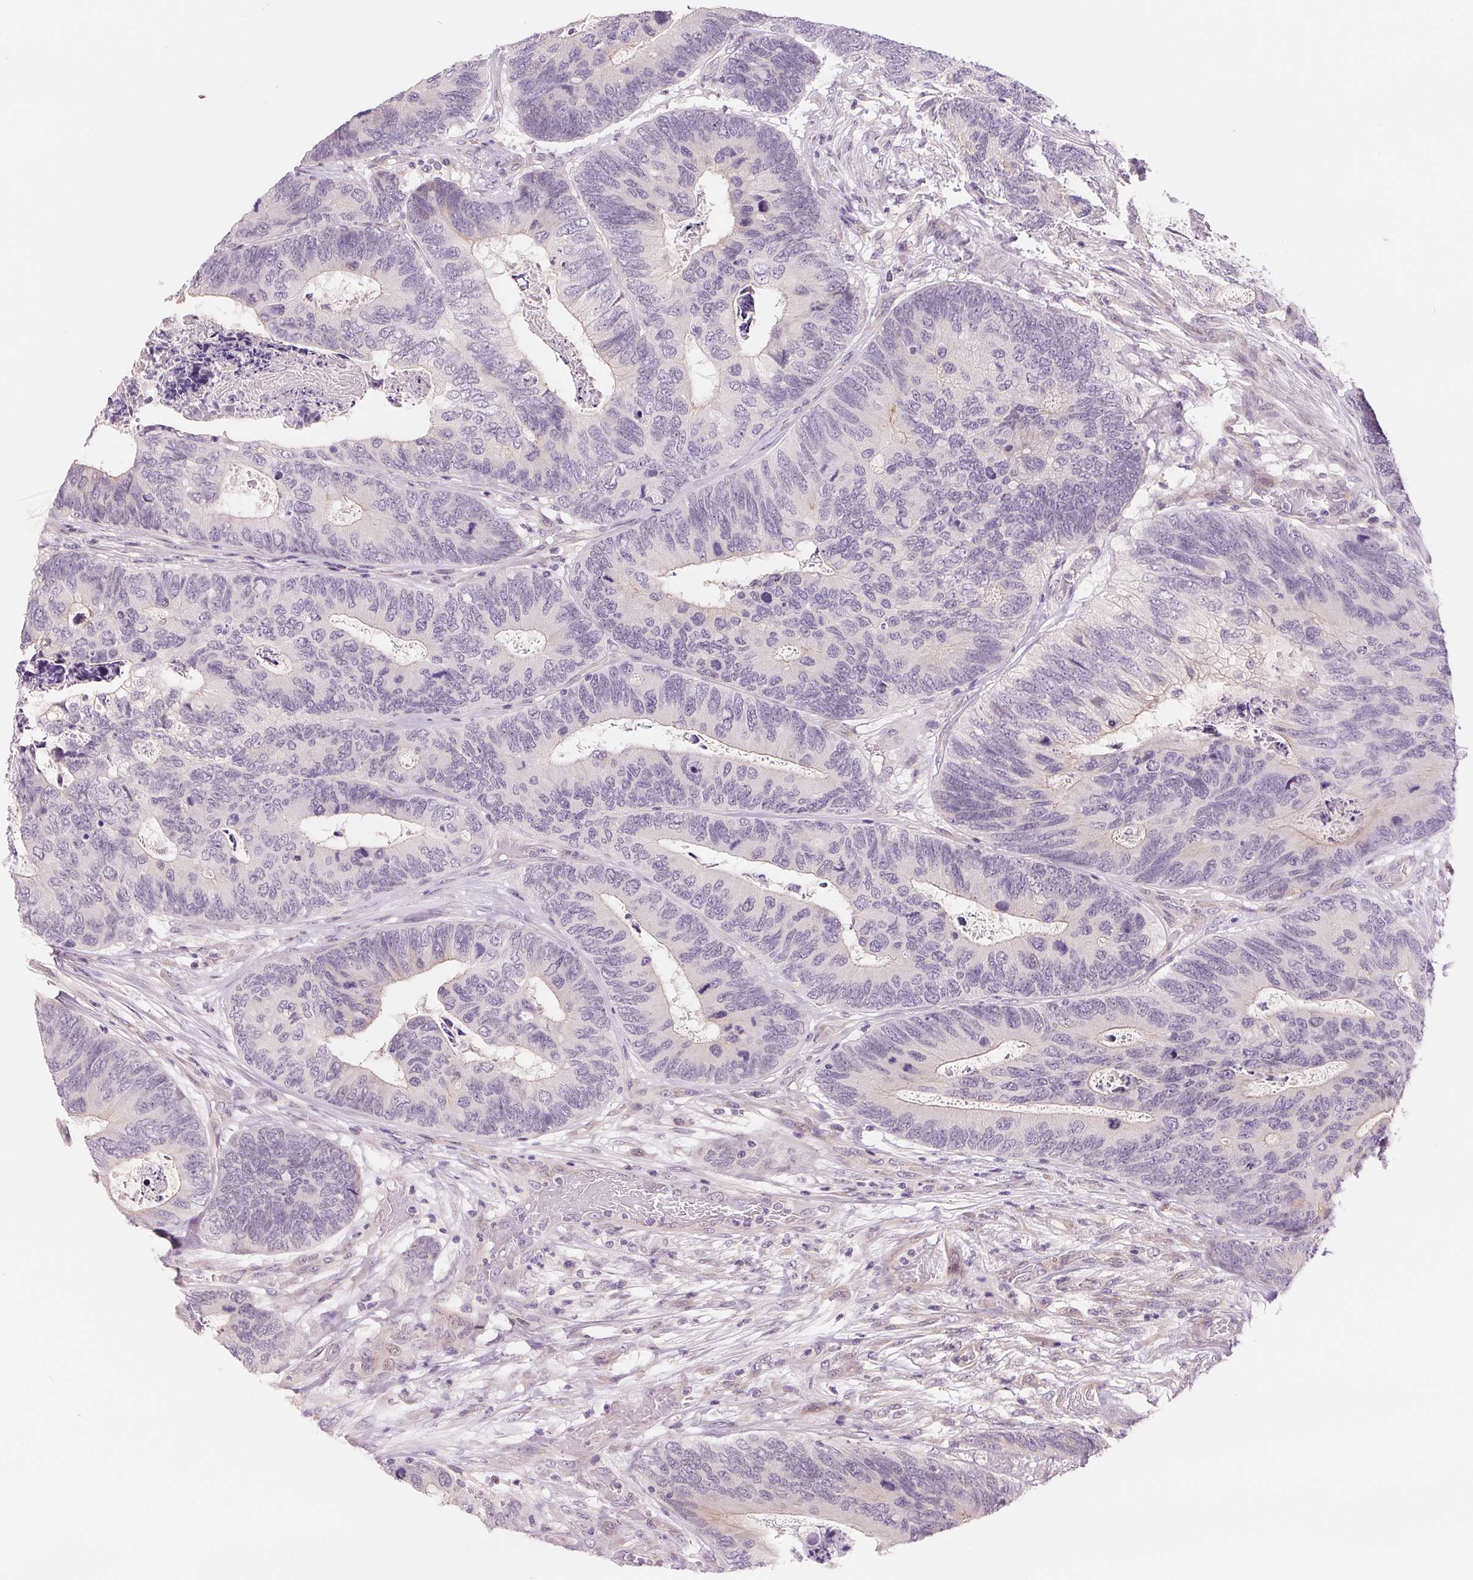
{"staining": {"intensity": "negative", "quantity": "none", "location": "none"}, "tissue": "colorectal cancer", "cell_type": "Tumor cells", "image_type": "cancer", "snomed": [{"axis": "morphology", "description": "Adenocarcinoma, NOS"}, {"axis": "topography", "description": "Colon"}], "caption": "An IHC photomicrograph of colorectal adenocarcinoma is shown. There is no staining in tumor cells of colorectal adenocarcinoma.", "gene": "CCDC168", "patient": {"sex": "female", "age": 67}}